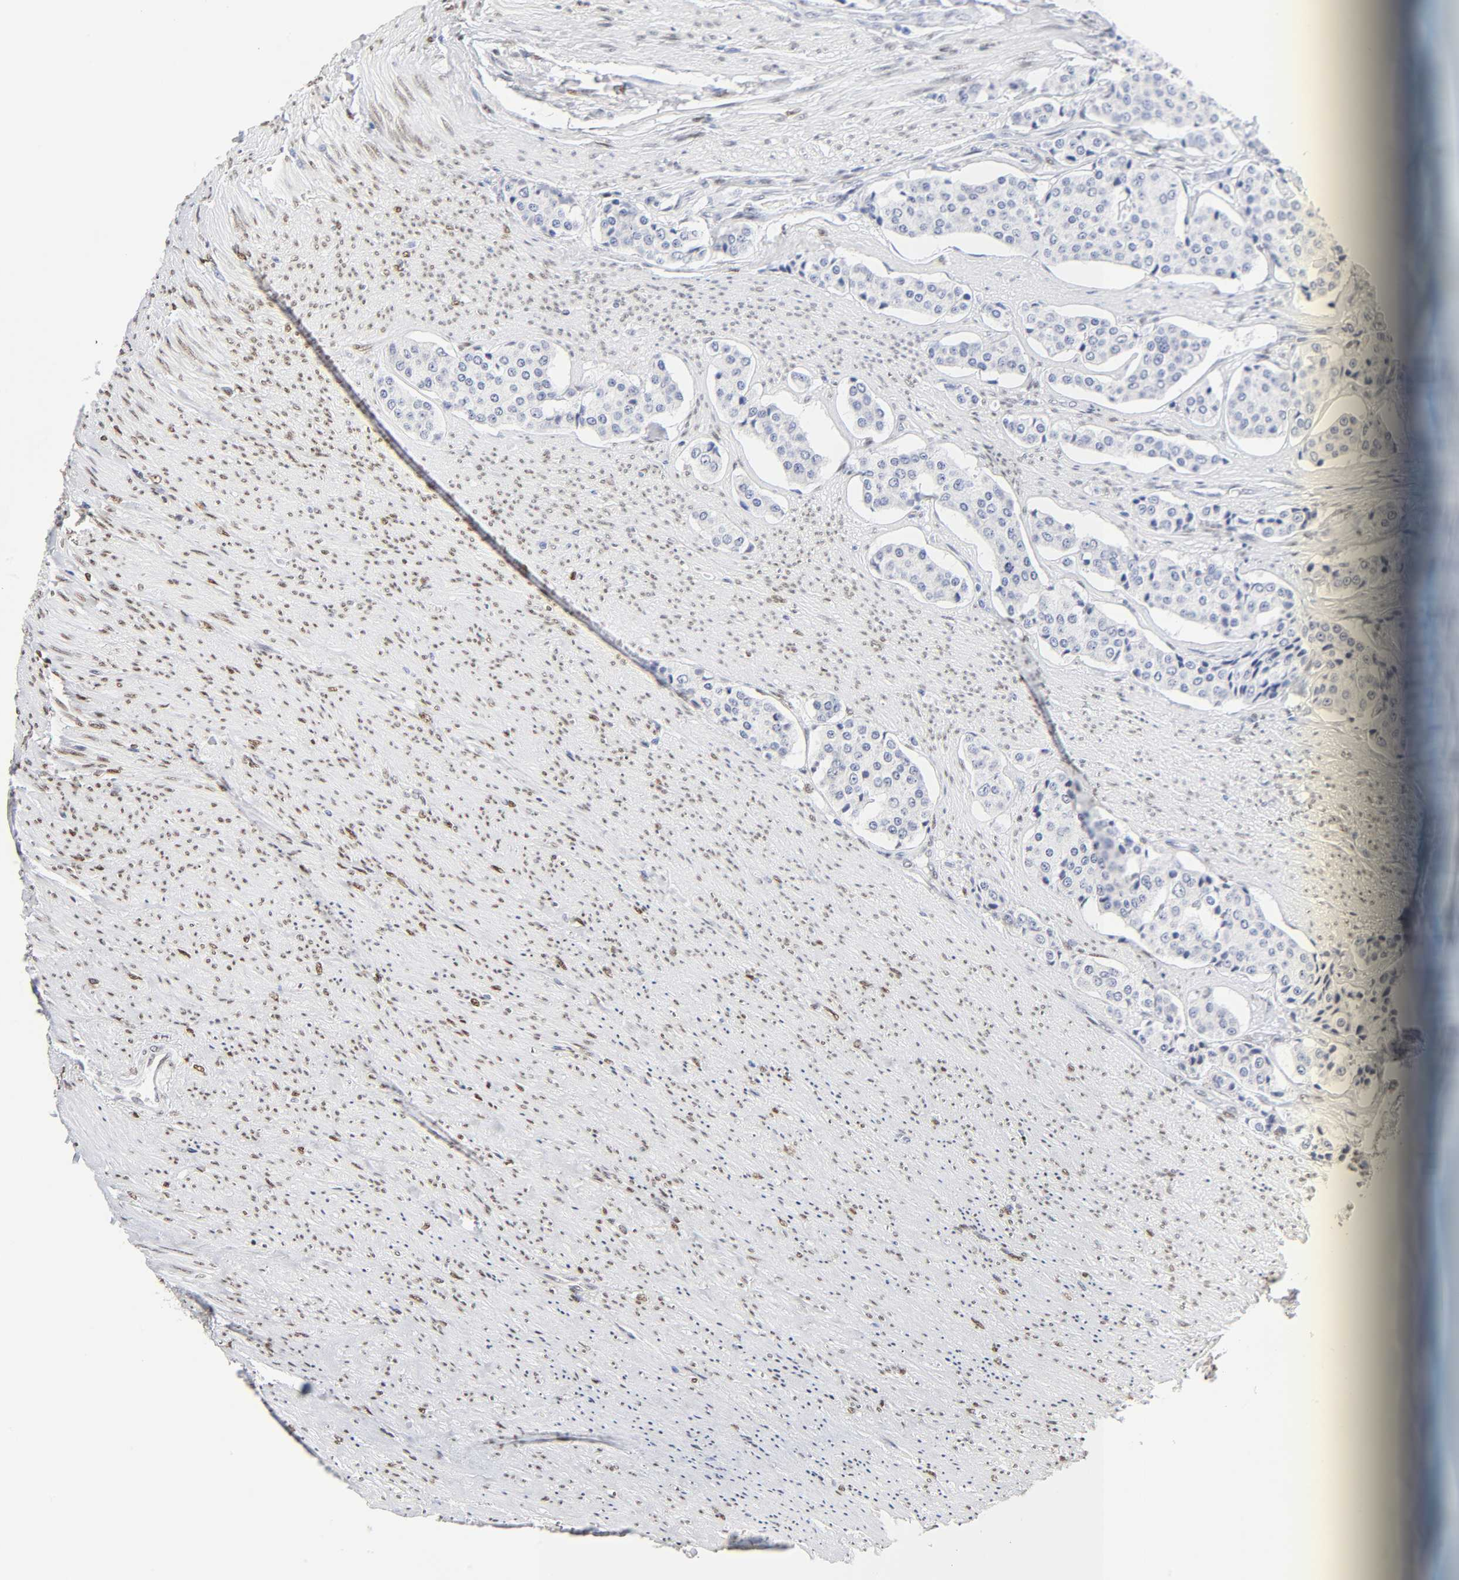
{"staining": {"intensity": "negative", "quantity": "none", "location": "none"}, "tissue": "carcinoid", "cell_type": "Tumor cells", "image_type": "cancer", "snomed": [{"axis": "morphology", "description": "Carcinoid, malignant, NOS"}, {"axis": "topography", "description": "Colon"}], "caption": "Immunohistochemistry (IHC) histopathology image of neoplastic tissue: carcinoid stained with DAB (3,3'-diaminobenzidine) reveals no significant protein expression in tumor cells.", "gene": "NFIC", "patient": {"sex": "female", "age": 61}}